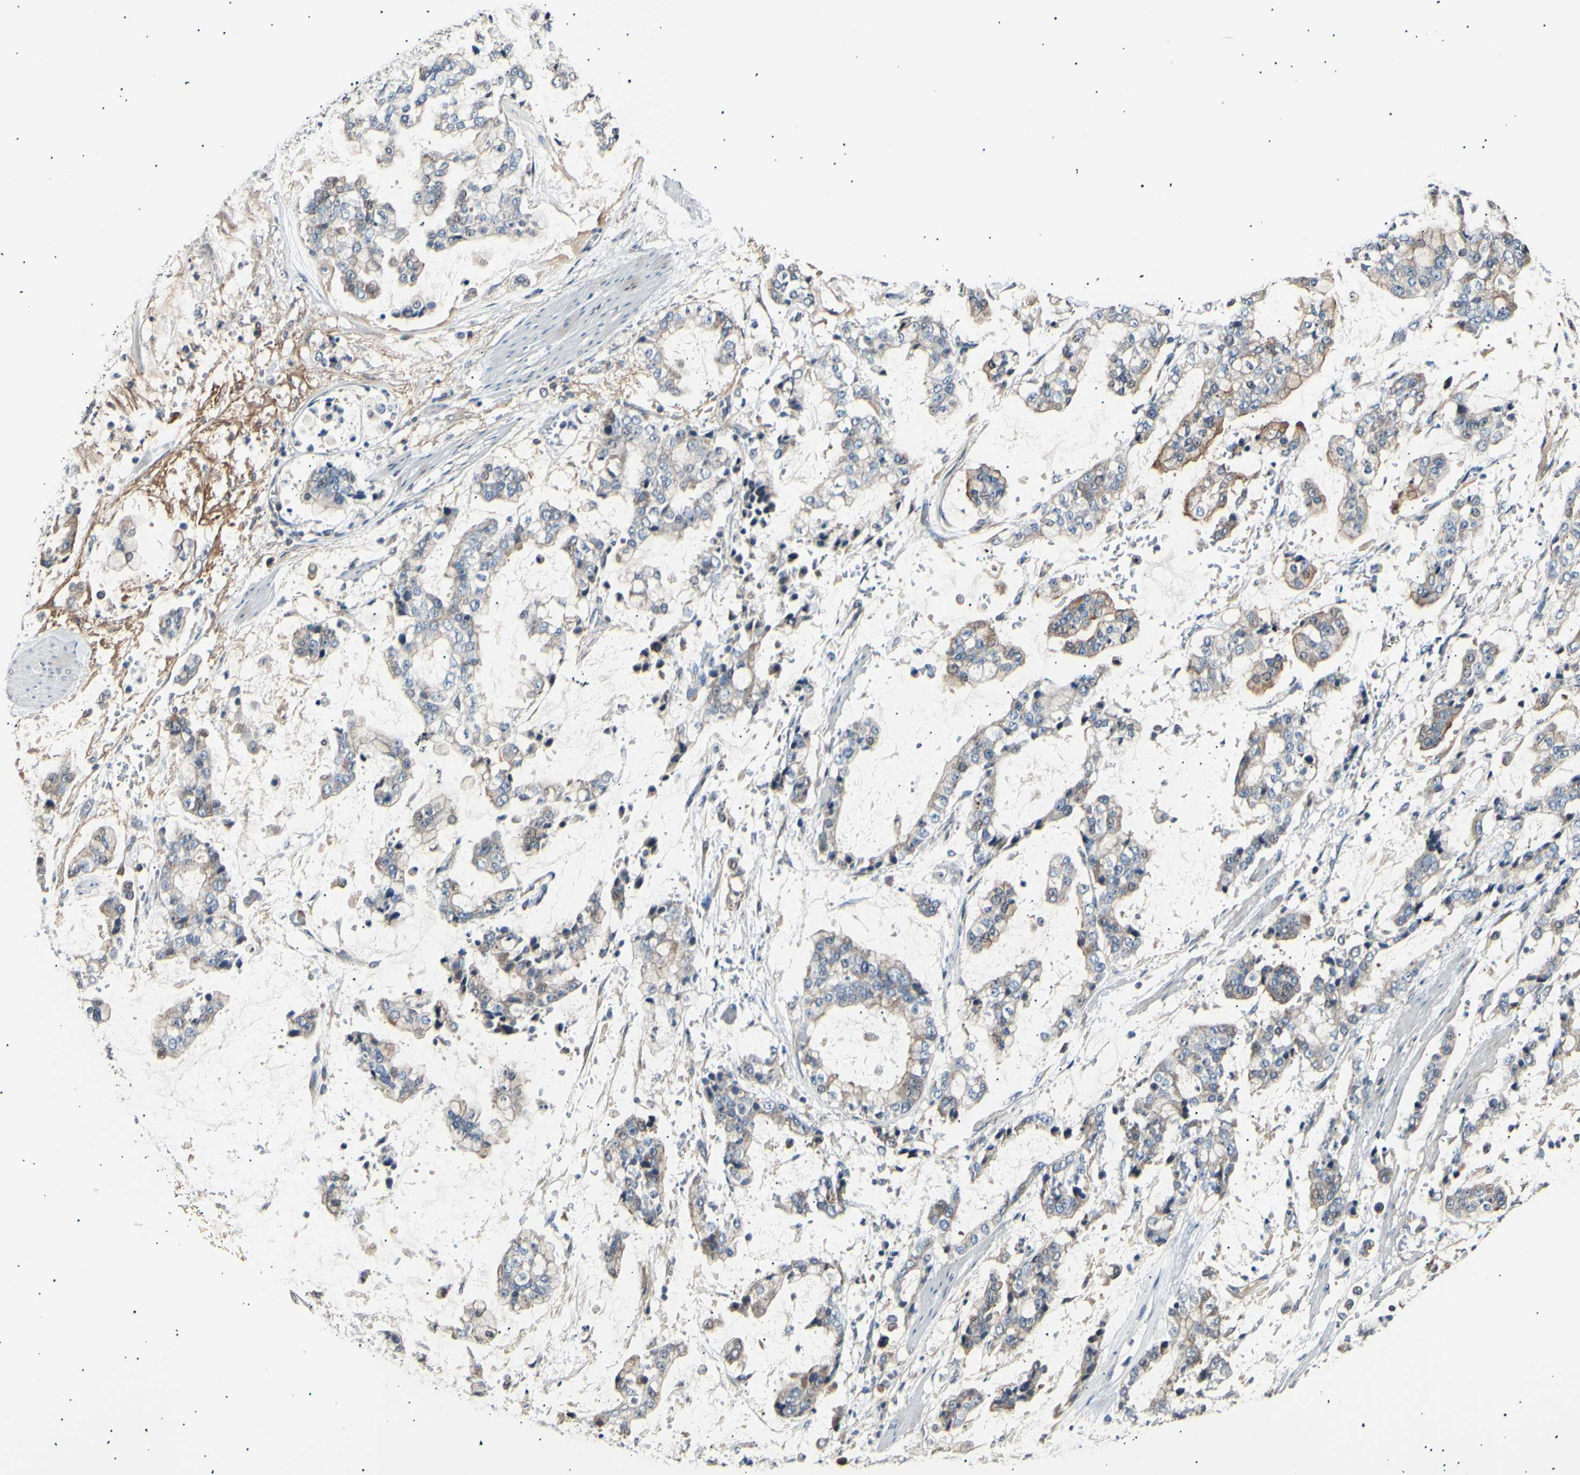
{"staining": {"intensity": "weak", "quantity": ">75%", "location": "cytoplasmic/membranous"}, "tissue": "stomach cancer", "cell_type": "Tumor cells", "image_type": "cancer", "snomed": [{"axis": "morphology", "description": "Normal tissue, NOS"}, {"axis": "morphology", "description": "Adenocarcinoma, NOS"}, {"axis": "topography", "description": "Stomach, upper"}, {"axis": "topography", "description": "Stomach"}], "caption": "A low amount of weak cytoplasmic/membranous positivity is seen in approximately >75% of tumor cells in stomach cancer (adenocarcinoma) tissue. (Brightfield microscopy of DAB IHC at high magnification).", "gene": "ITGA6", "patient": {"sex": "male", "age": 76}}